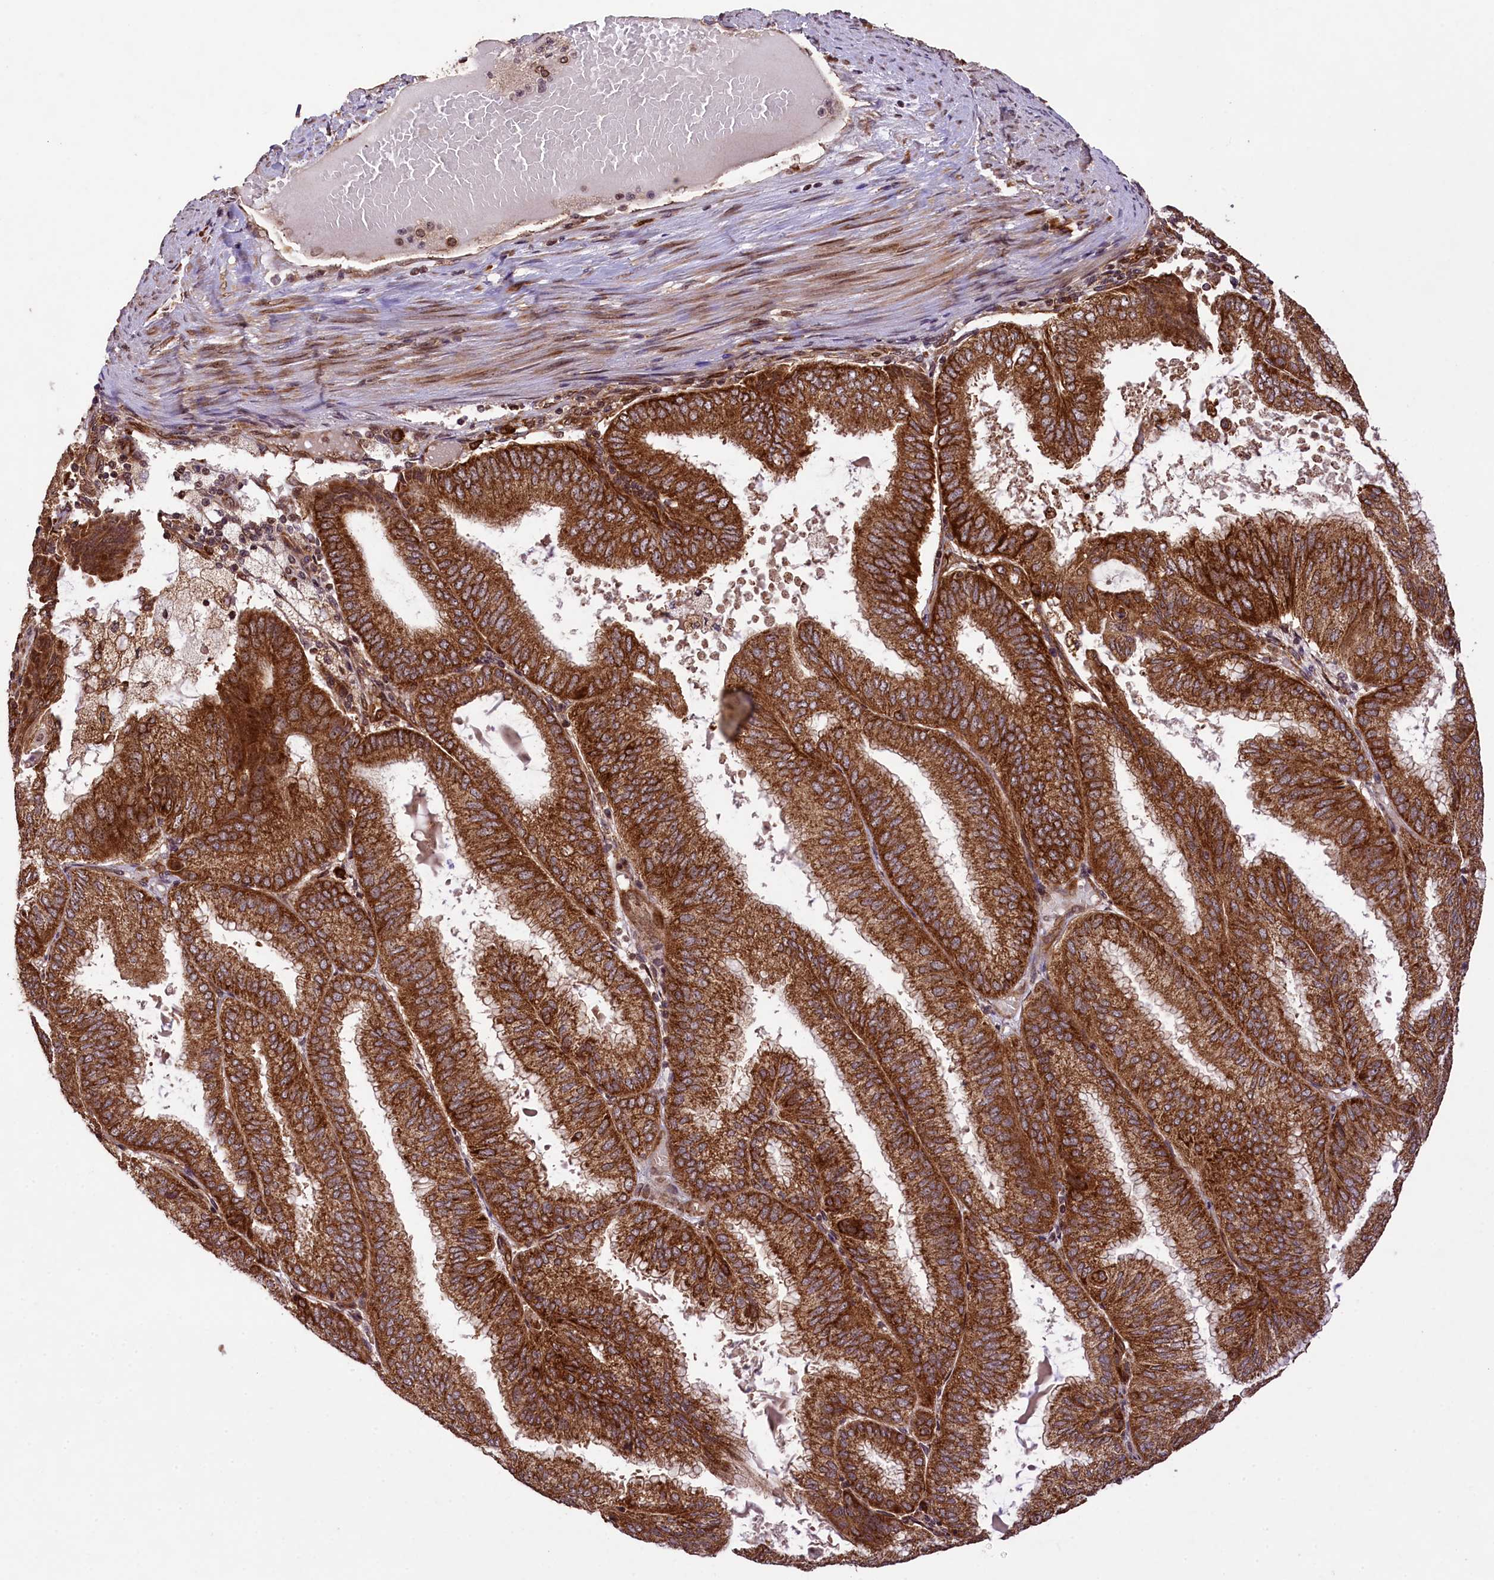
{"staining": {"intensity": "strong", "quantity": ">75%", "location": "cytoplasmic/membranous"}, "tissue": "endometrial cancer", "cell_type": "Tumor cells", "image_type": "cancer", "snomed": [{"axis": "morphology", "description": "Adenocarcinoma, NOS"}, {"axis": "topography", "description": "Endometrium"}], "caption": "Adenocarcinoma (endometrial) stained with a protein marker exhibits strong staining in tumor cells.", "gene": "LARP4", "patient": {"sex": "female", "age": 49}}